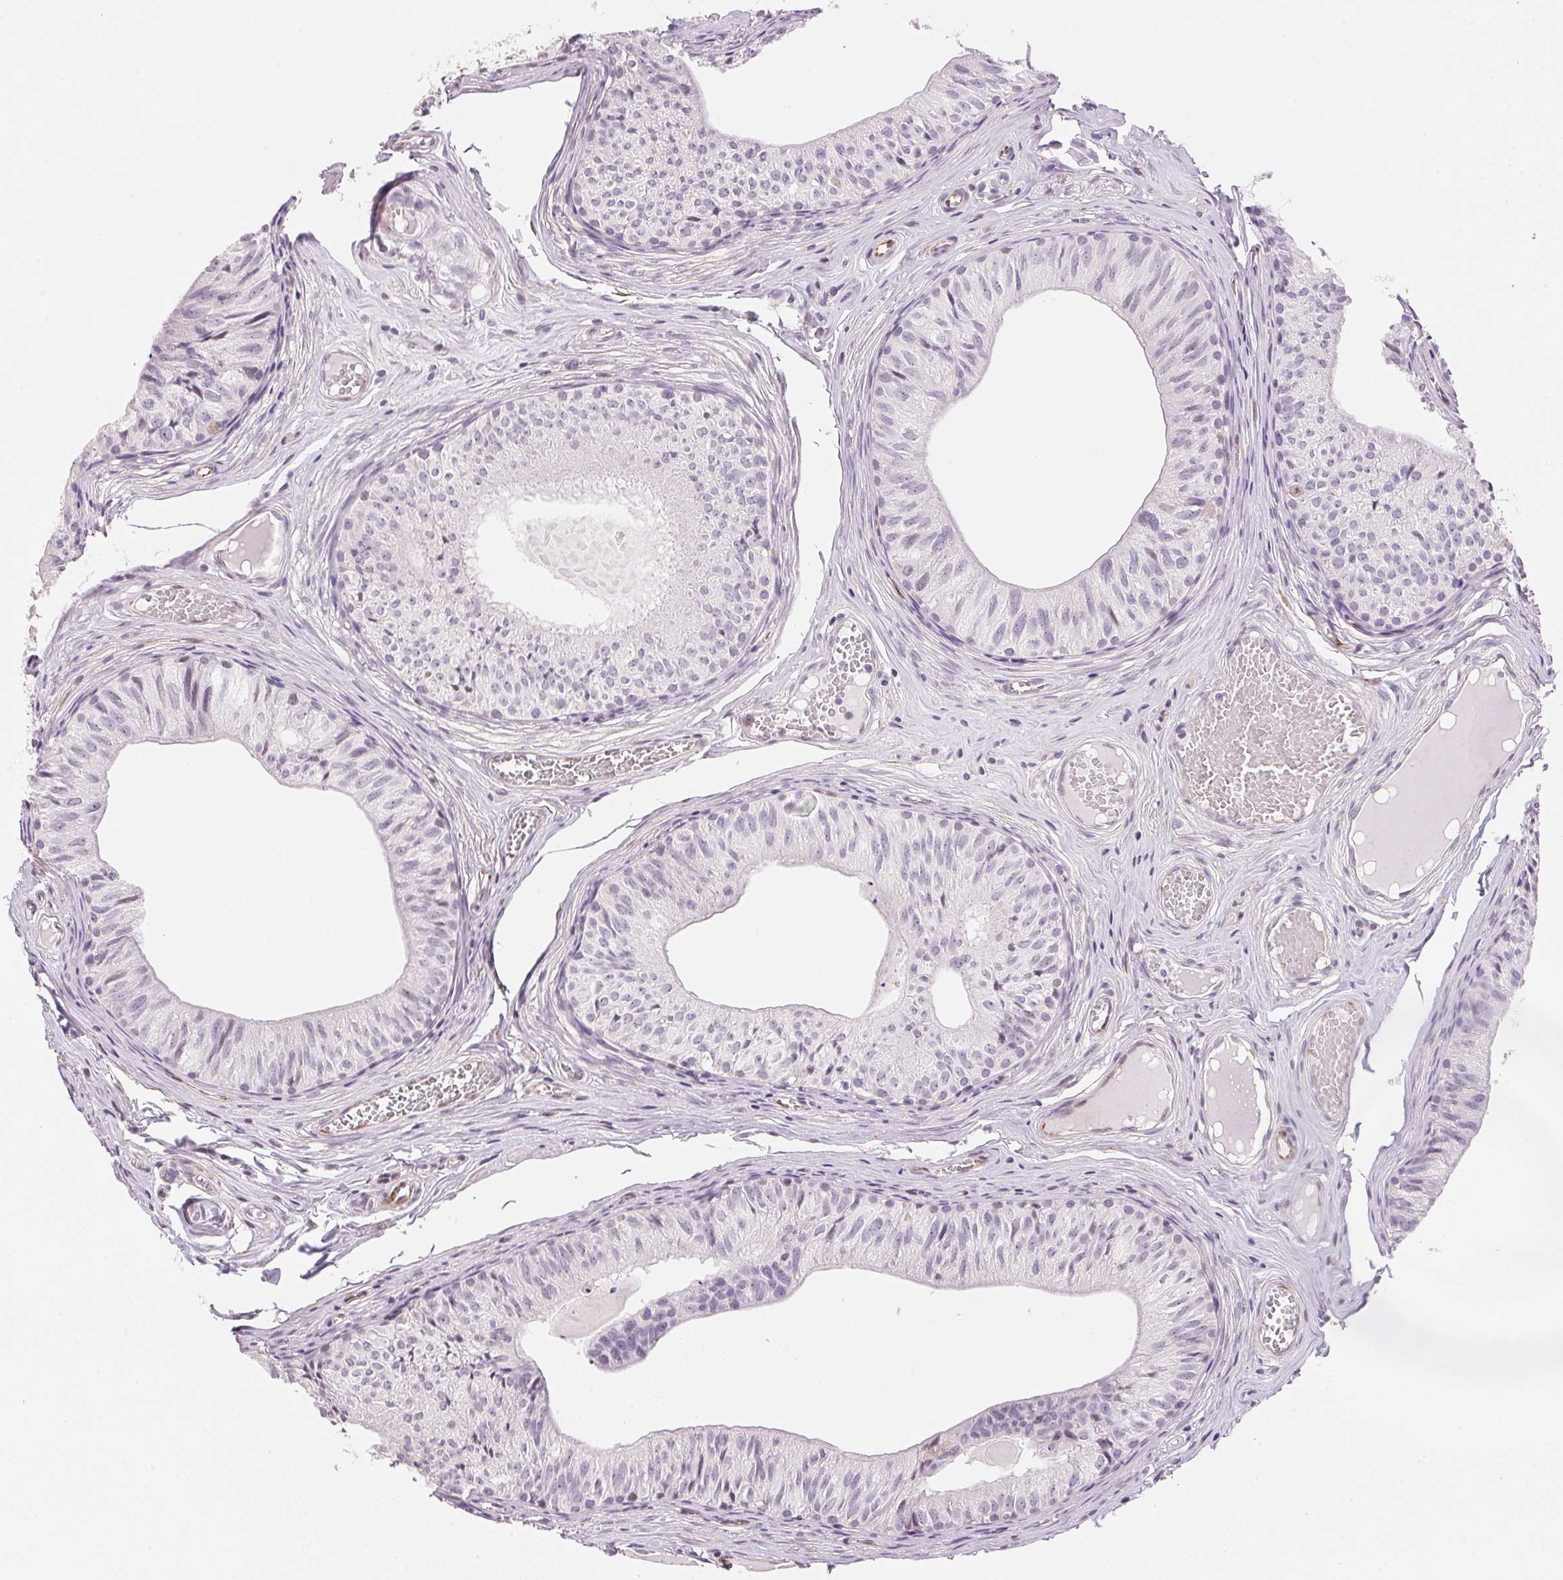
{"staining": {"intensity": "negative", "quantity": "none", "location": "none"}, "tissue": "epididymis", "cell_type": "Glandular cells", "image_type": "normal", "snomed": [{"axis": "morphology", "description": "Normal tissue, NOS"}, {"axis": "topography", "description": "Epididymis"}], "caption": "An immunohistochemistry photomicrograph of benign epididymis is shown. There is no staining in glandular cells of epididymis.", "gene": "GYG2", "patient": {"sex": "male", "age": 25}}